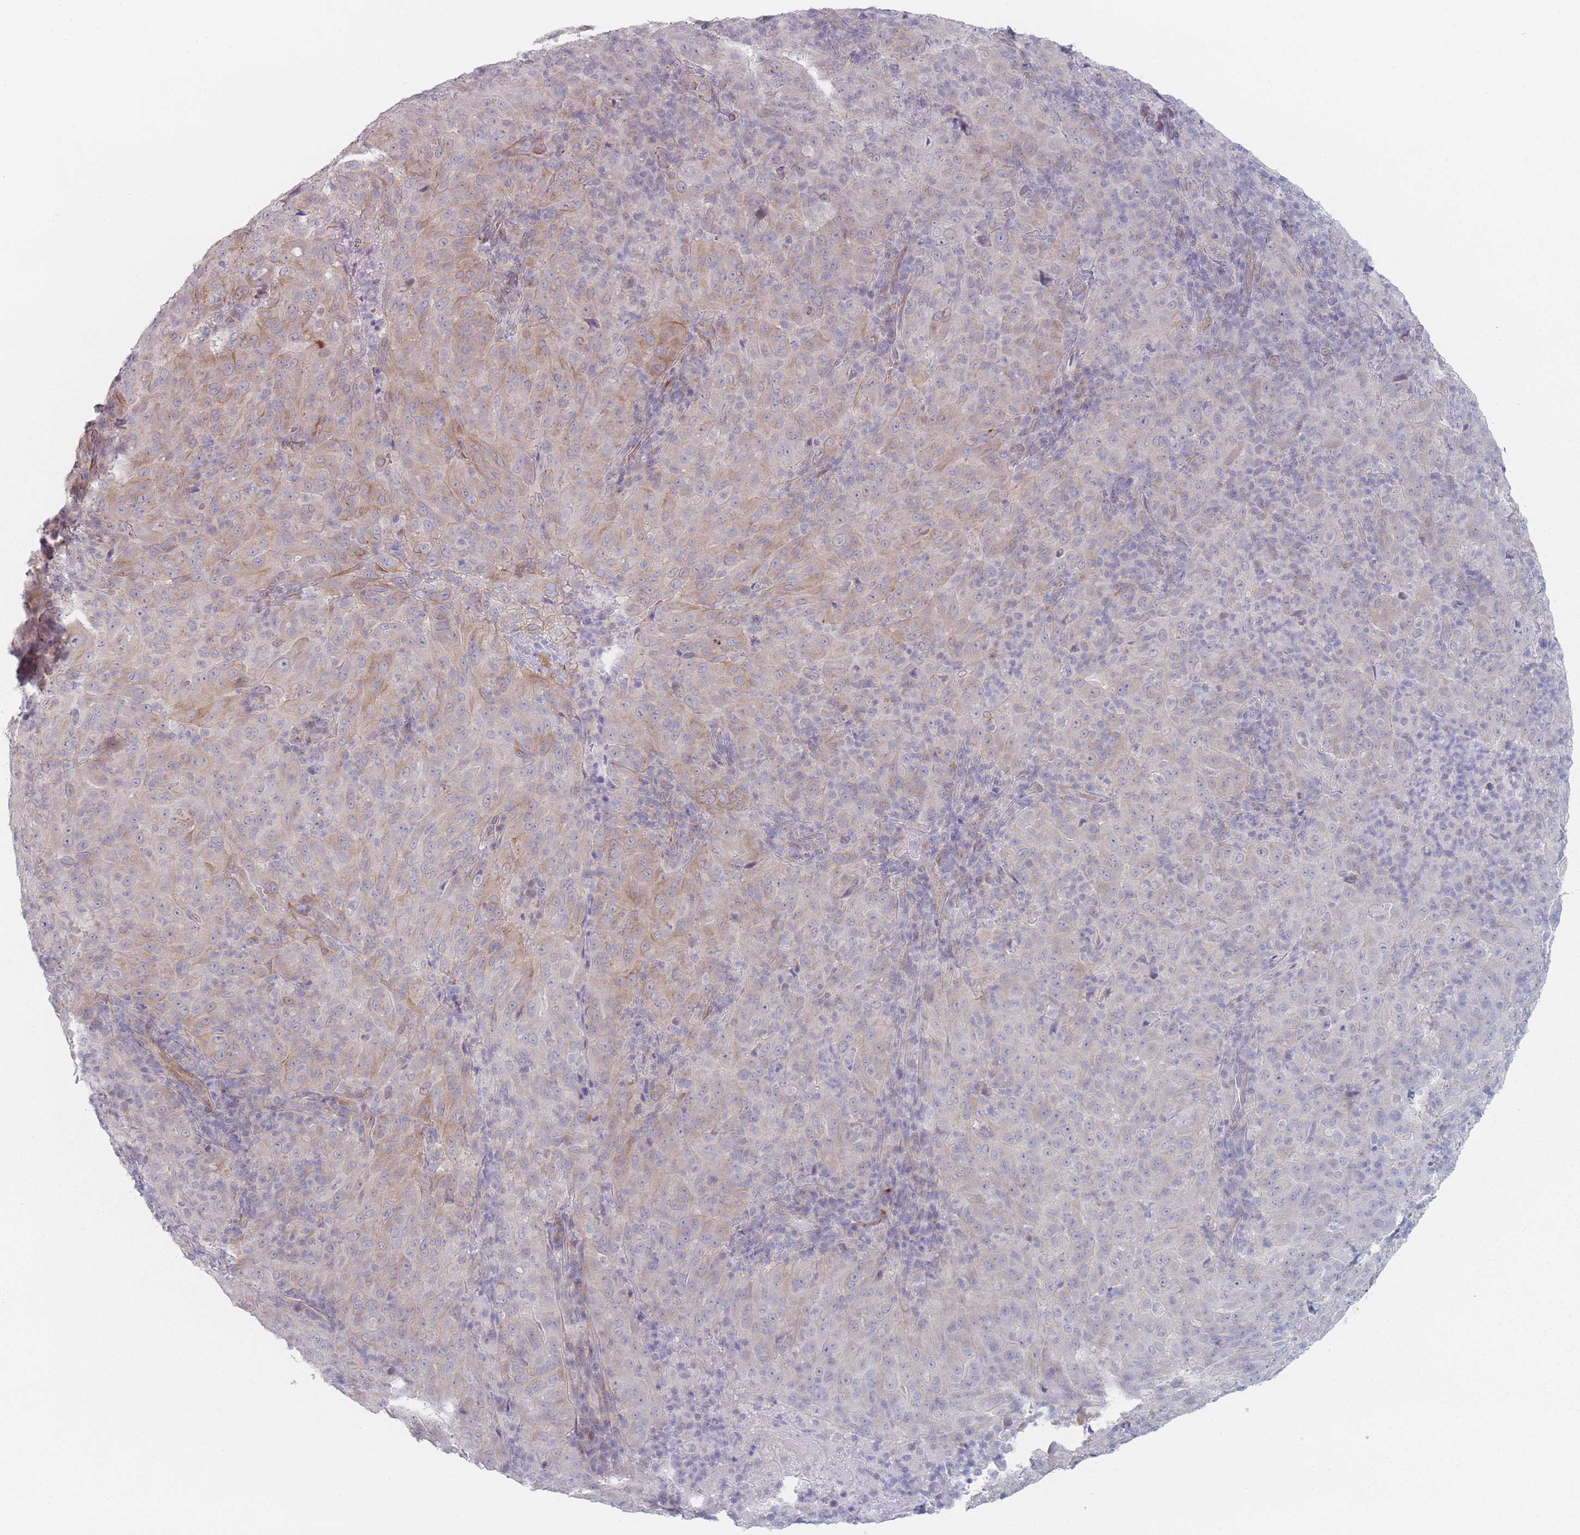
{"staining": {"intensity": "moderate", "quantity": "25%-75%", "location": "cytoplasmic/membranous"}, "tissue": "pancreatic cancer", "cell_type": "Tumor cells", "image_type": "cancer", "snomed": [{"axis": "morphology", "description": "Adenocarcinoma, NOS"}, {"axis": "topography", "description": "Pancreas"}], "caption": "IHC histopathology image of human pancreatic cancer stained for a protein (brown), which shows medium levels of moderate cytoplasmic/membranous expression in about 25%-75% of tumor cells.", "gene": "RNF4", "patient": {"sex": "male", "age": 63}}